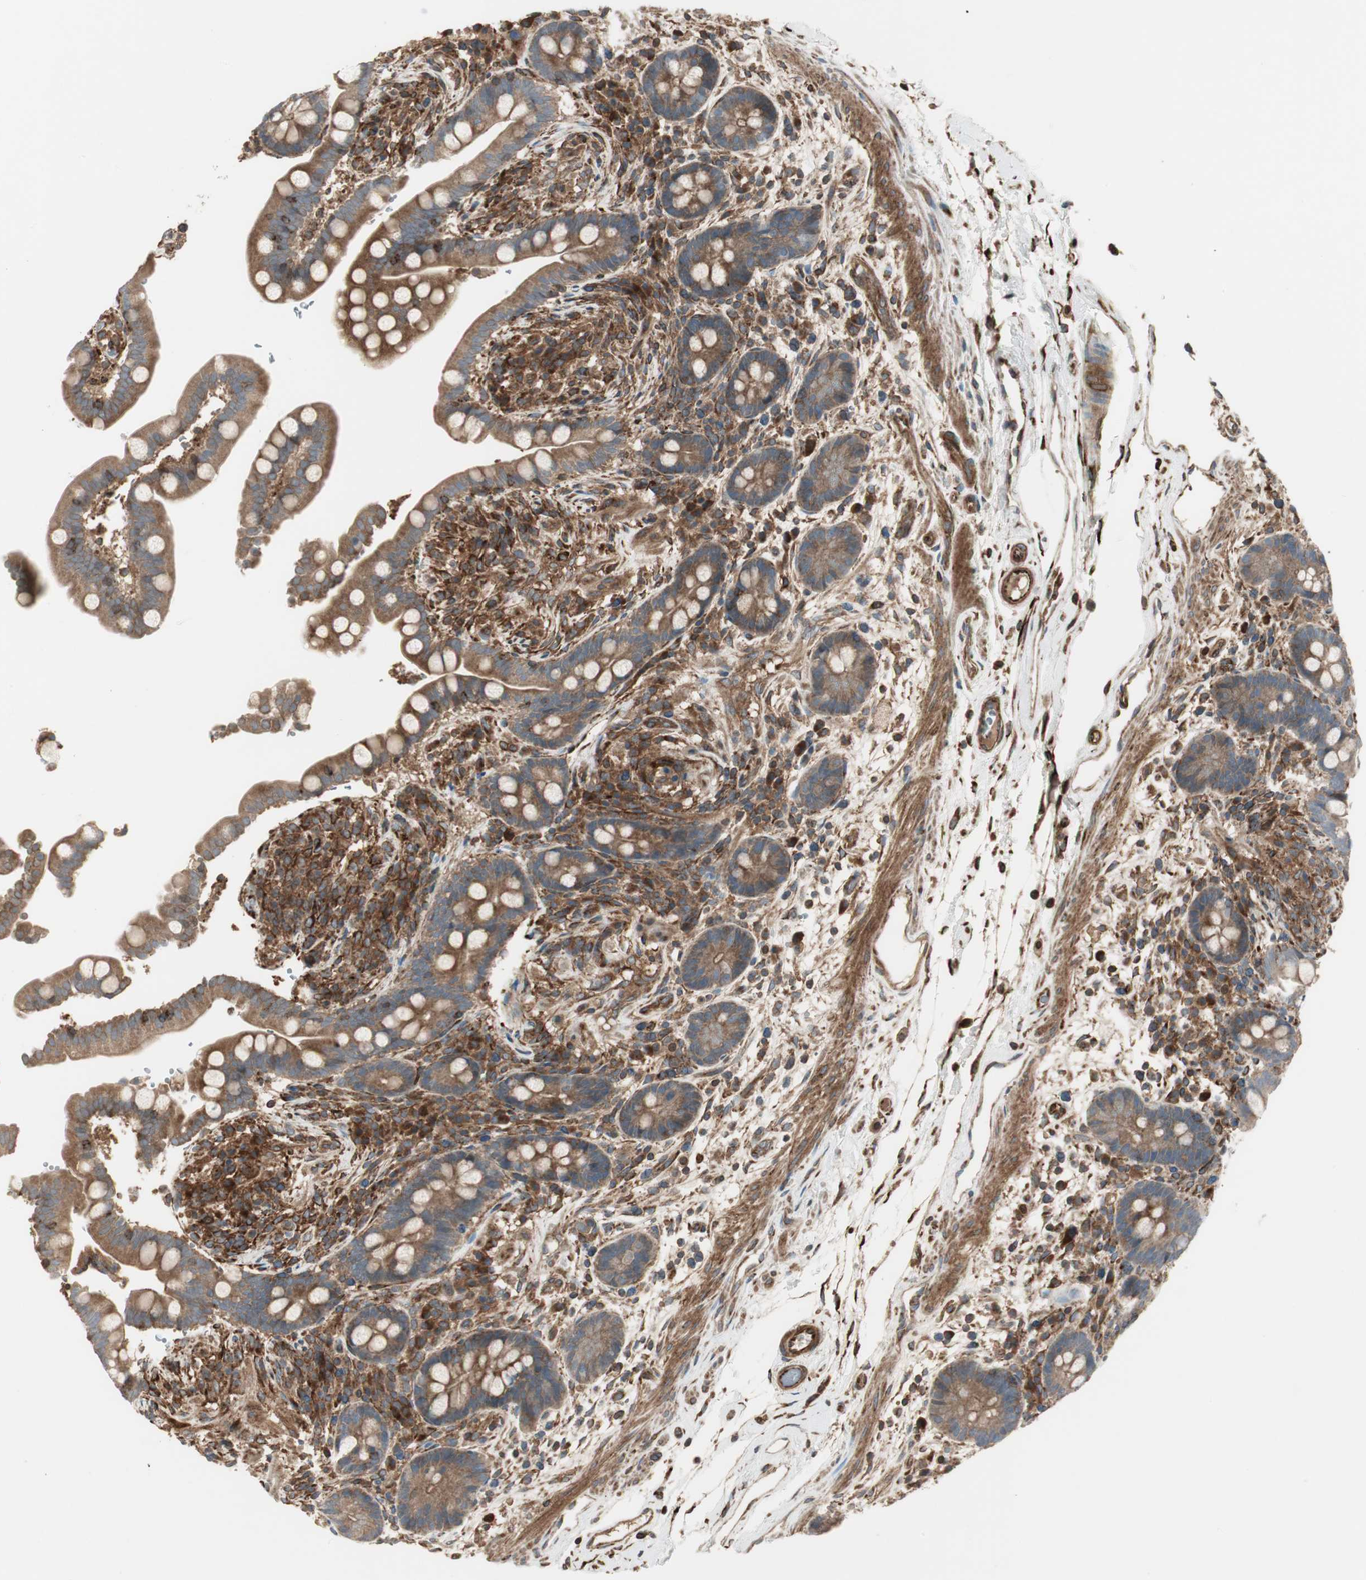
{"staining": {"intensity": "strong", "quantity": ">75%", "location": "cytoplasmic/membranous"}, "tissue": "colon", "cell_type": "Endothelial cells", "image_type": "normal", "snomed": [{"axis": "morphology", "description": "Normal tissue, NOS"}, {"axis": "topography", "description": "Colon"}], "caption": "Protein expression analysis of normal colon exhibits strong cytoplasmic/membranous expression in approximately >75% of endothelial cells.", "gene": "PRKG1", "patient": {"sex": "male", "age": 73}}